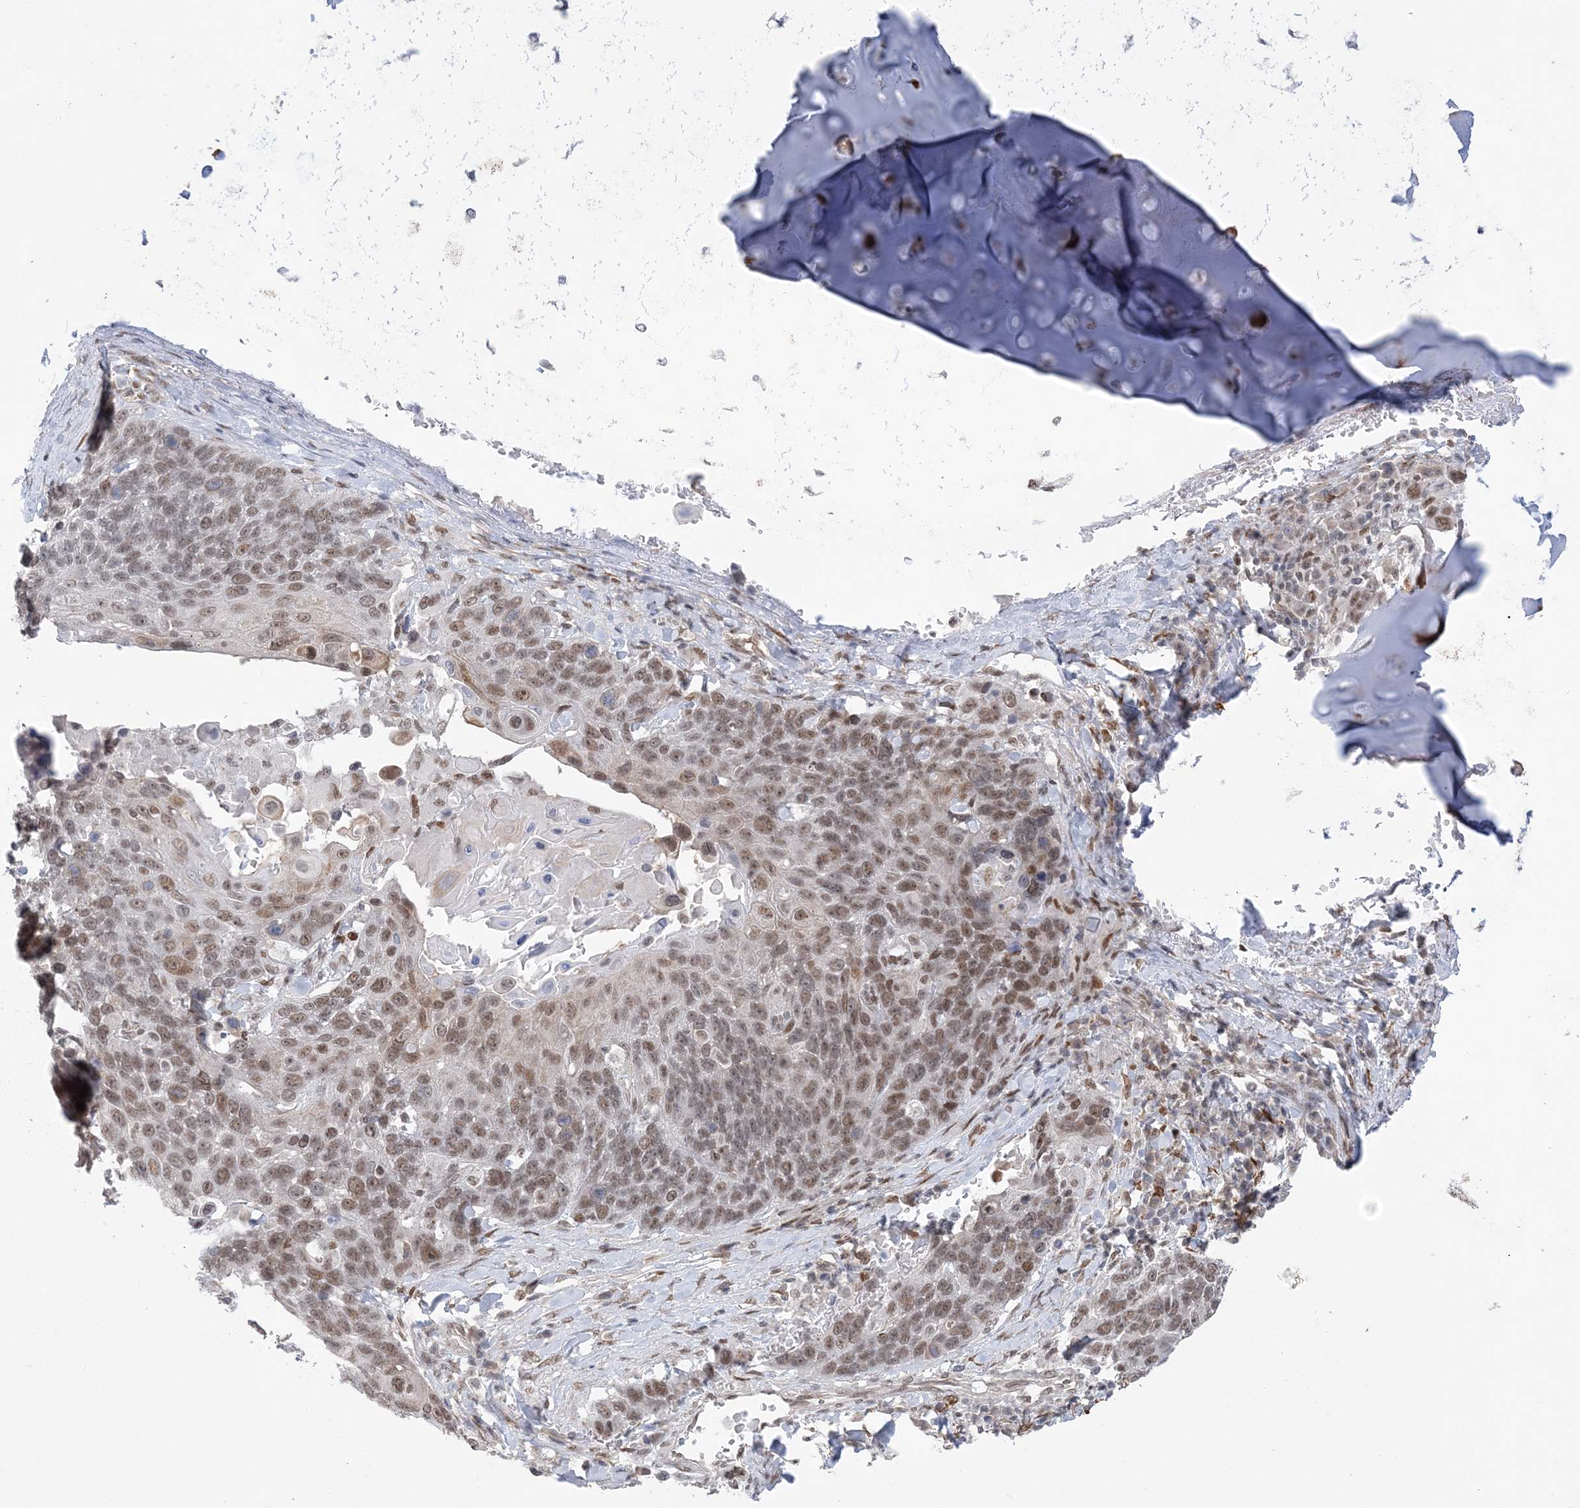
{"staining": {"intensity": "moderate", "quantity": ">75%", "location": "nuclear"}, "tissue": "lung cancer", "cell_type": "Tumor cells", "image_type": "cancer", "snomed": [{"axis": "morphology", "description": "Squamous cell carcinoma, NOS"}, {"axis": "topography", "description": "Lung"}], "caption": "Brown immunohistochemical staining in human lung cancer (squamous cell carcinoma) displays moderate nuclear staining in about >75% of tumor cells. The staining was performed using DAB (3,3'-diaminobenzidine) to visualize the protein expression in brown, while the nuclei were stained in blue with hematoxylin (Magnification: 20x).", "gene": "WAC", "patient": {"sex": "male", "age": 66}}